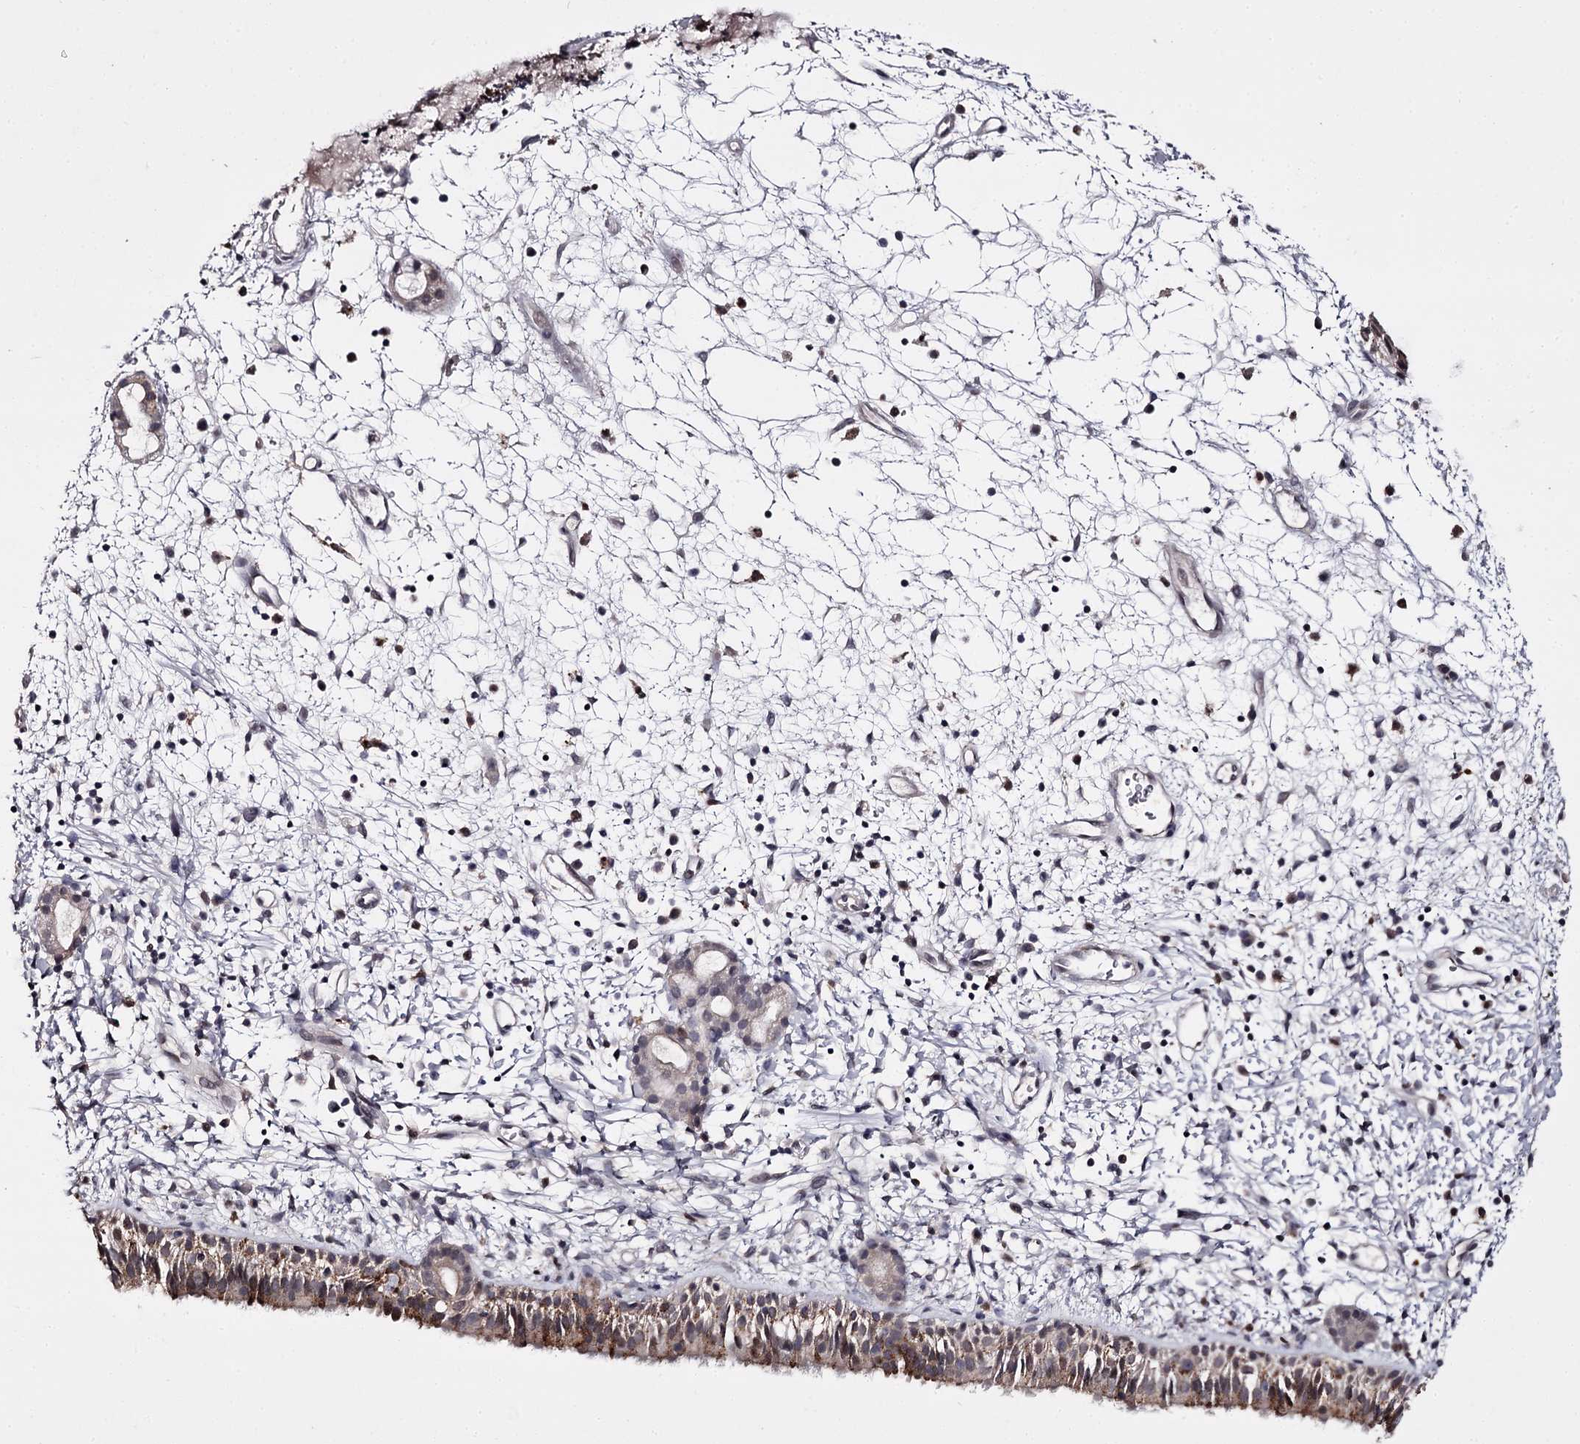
{"staining": {"intensity": "moderate", "quantity": "<25%", "location": "cytoplasmic/membranous"}, "tissue": "nasopharynx", "cell_type": "Respiratory epithelial cells", "image_type": "normal", "snomed": [{"axis": "morphology", "description": "Normal tissue, NOS"}, {"axis": "topography", "description": "Nasopharynx"}], "caption": "Brown immunohistochemical staining in unremarkable nasopharynx exhibits moderate cytoplasmic/membranous staining in about <25% of respiratory epithelial cells. Ihc stains the protein of interest in brown and the nuclei are stained blue.", "gene": "SLC32A1", "patient": {"sex": "male", "age": 22}}